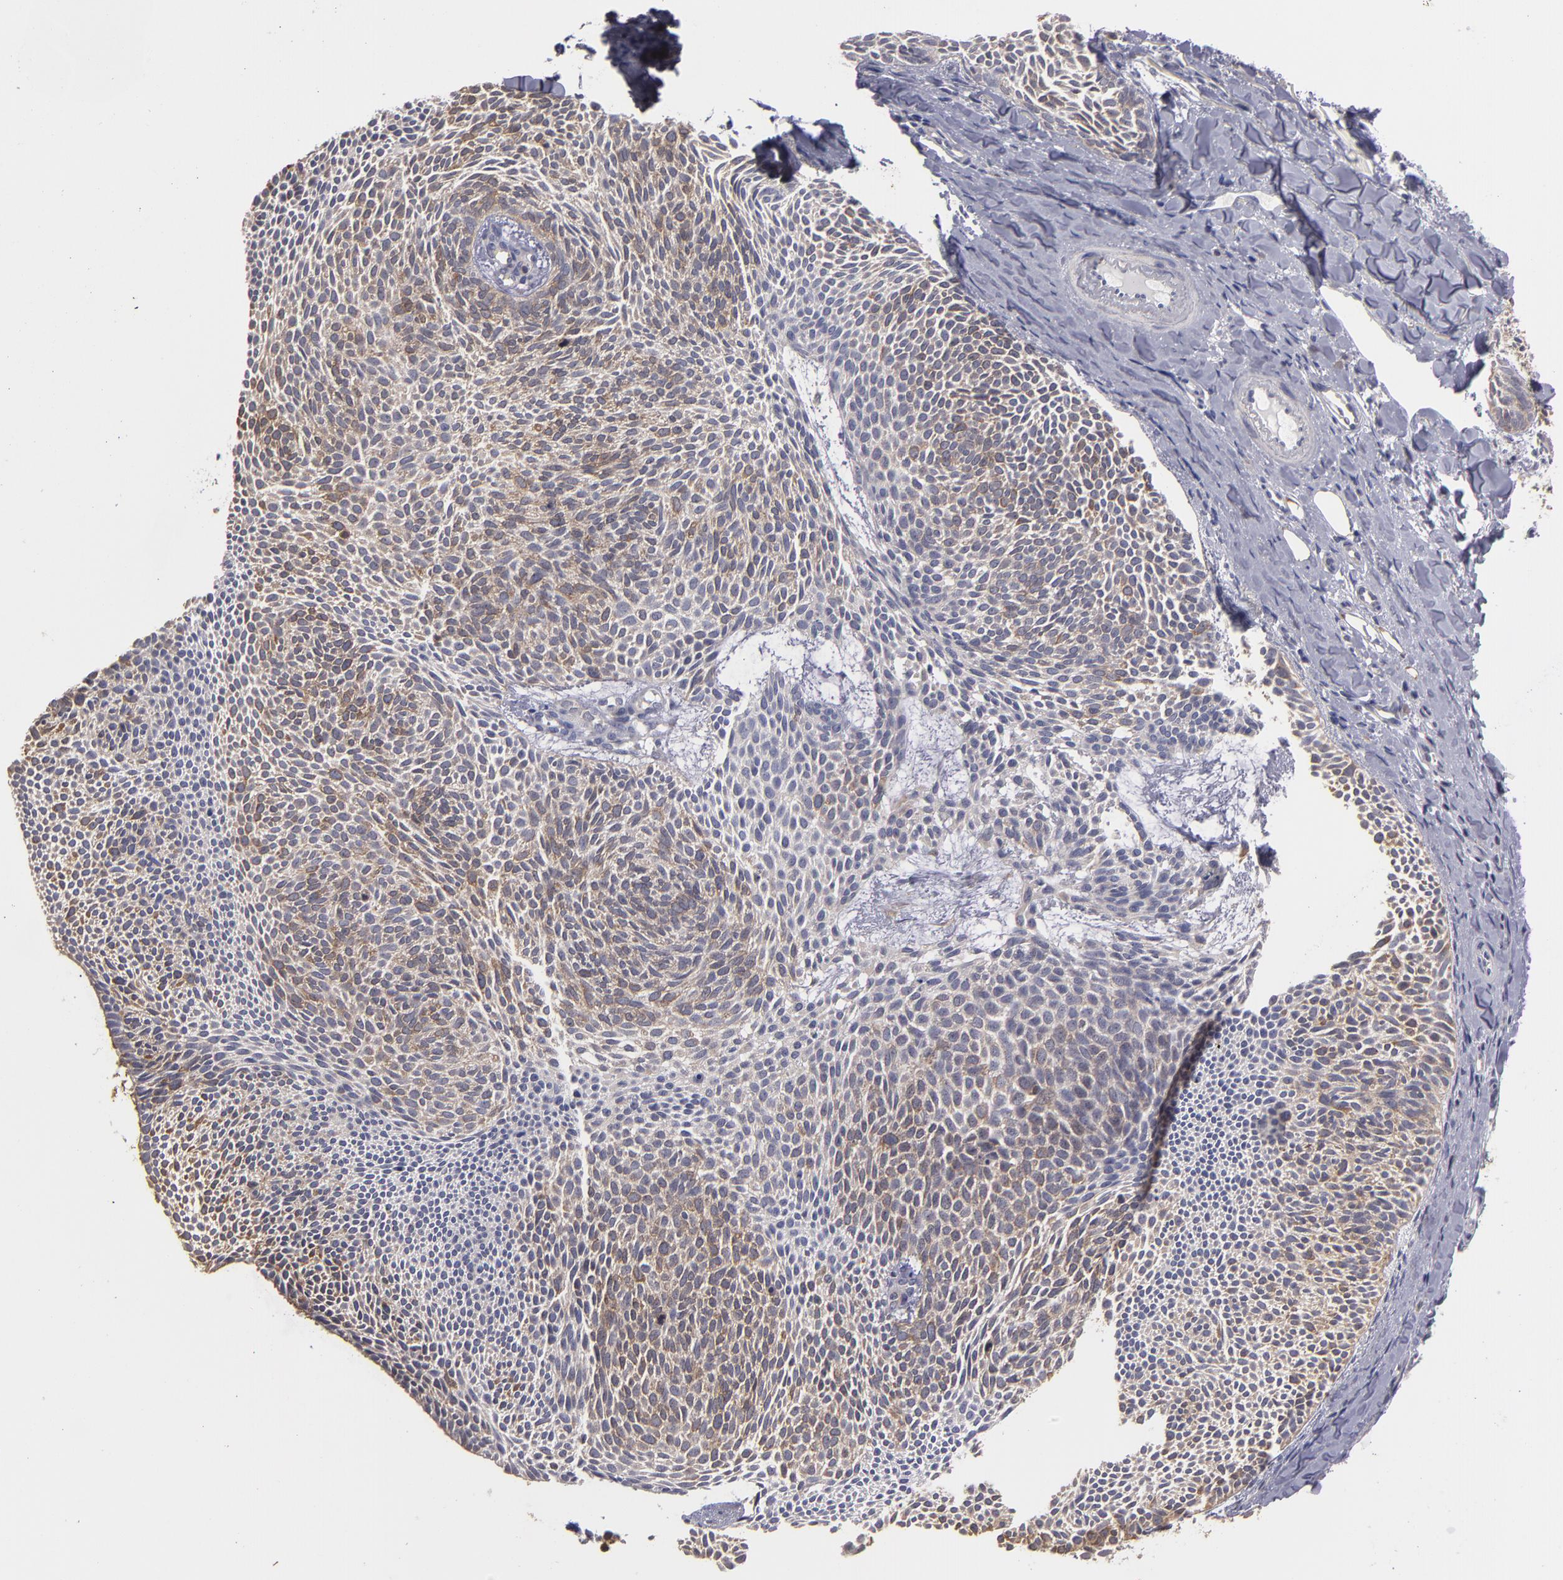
{"staining": {"intensity": "moderate", "quantity": "25%-75%", "location": "cytoplasmic/membranous"}, "tissue": "skin cancer", "cell_type": "Tumor cells", "image_type": "cancer", "snomed": [{"axis": "morphology", "description": "Basal cell carcinoma"}, {"axis": "topography", "description": "Skin"}], "caption": "Moderate cytoplasmic/membranous protein positivity is present in approximately 25%-75% of tumor cells in skin cancer (basal cell carcinoma). The staining was performed using DAB, with brown indicating positive protein expression. Nuclei are stained blue with hematoxylin.", "gene": "MTHFD1", "patient": {"sex": "male", "age": 84}}